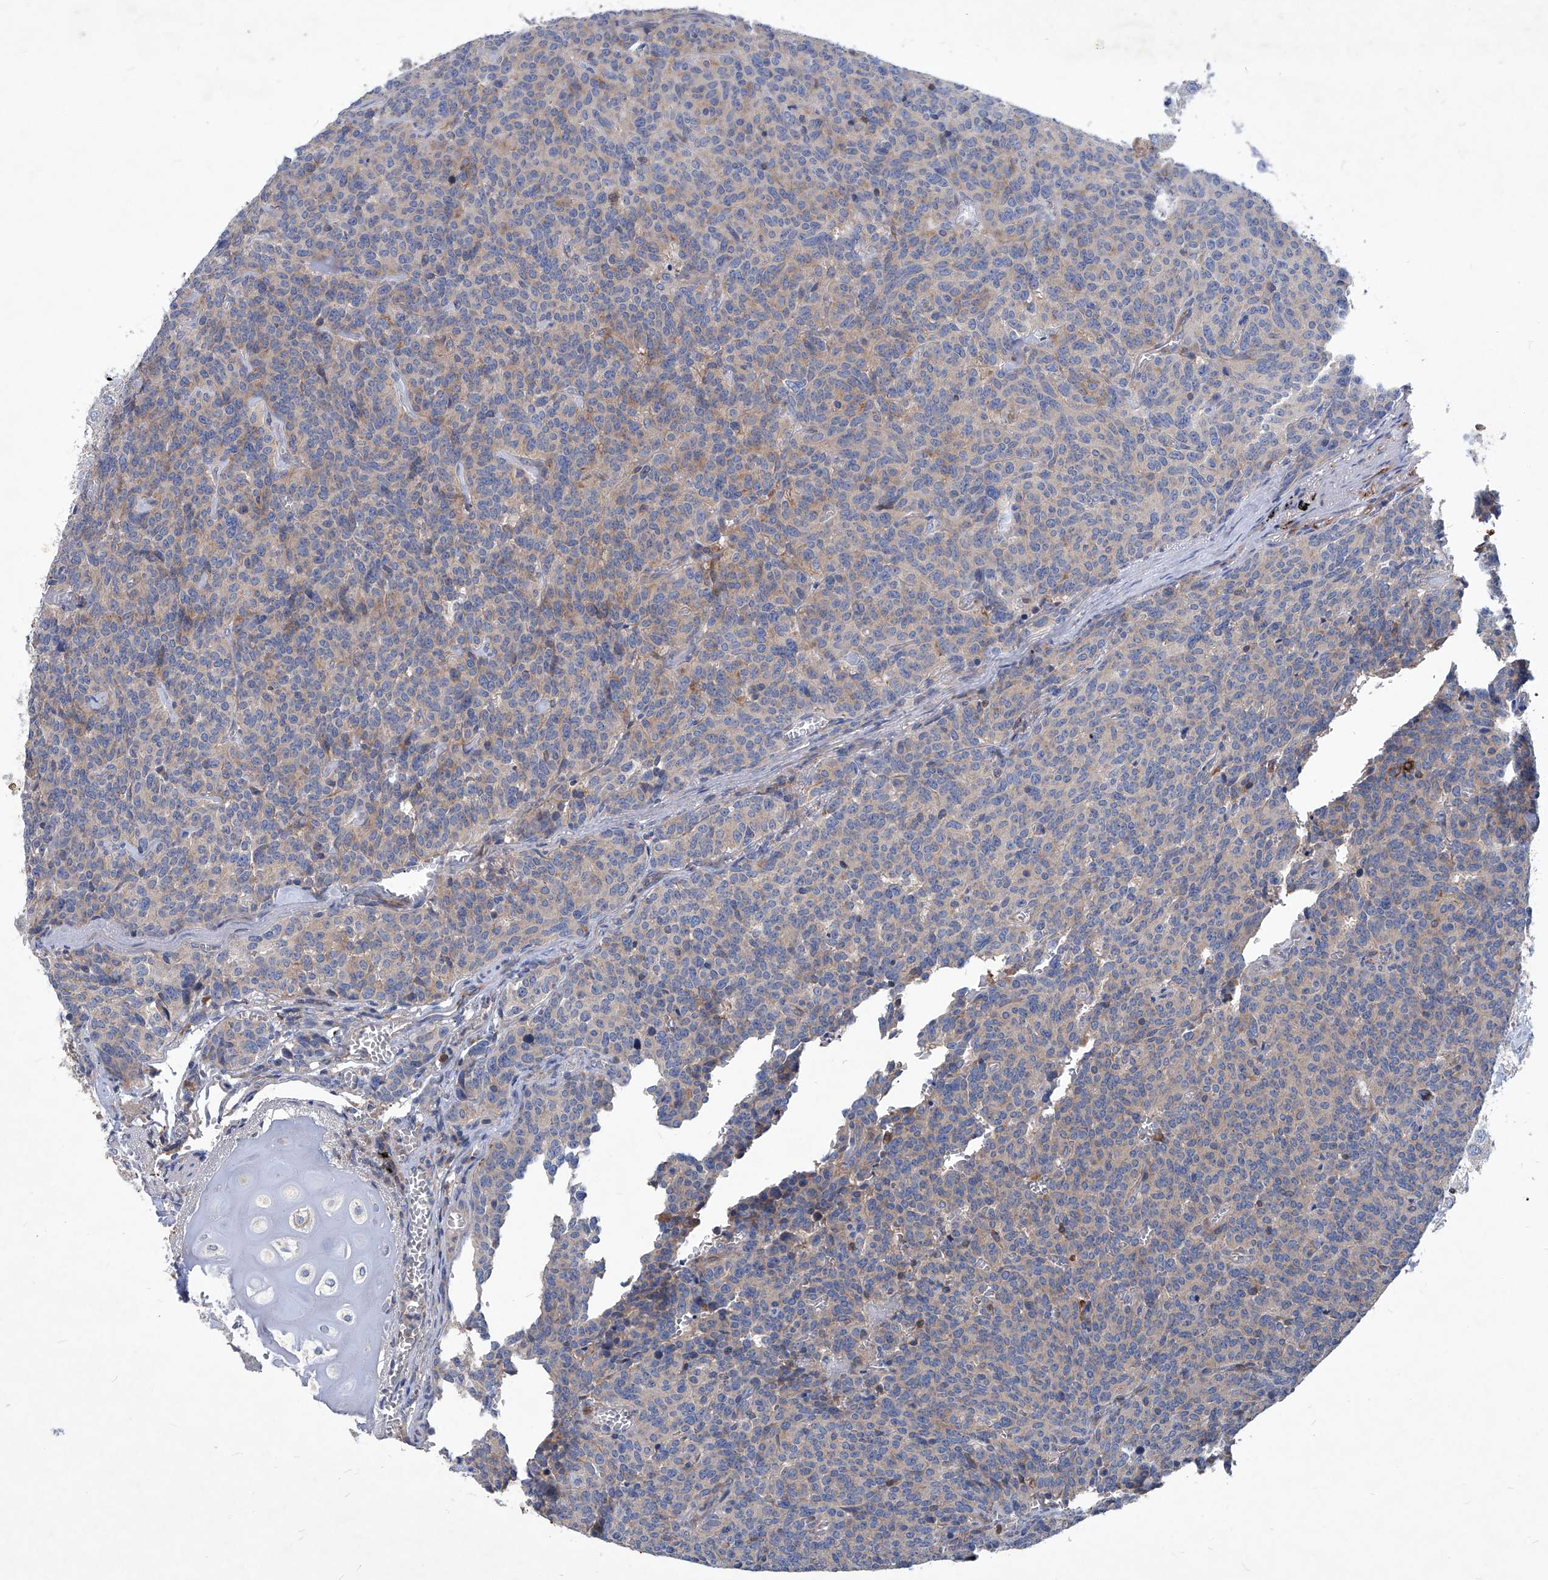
{"staining": {"intensity": "weak", "quantity": "<25%", "location": "cytoplasmic/membranous"}, "tissue": "carcinoid", "cell_type": "Tumor cells", "image_type": "cancer", "snomed": [{"axis": "morphology", "description": "Carcinoid, malignant, NOS"}, {"axis": "topography", "description": "Lung"}], "caption": "There is no significant expression in tumor cells of carcinoid.", "gene": "EPHA8", "patient": {"sex": "female", "age": 46}}